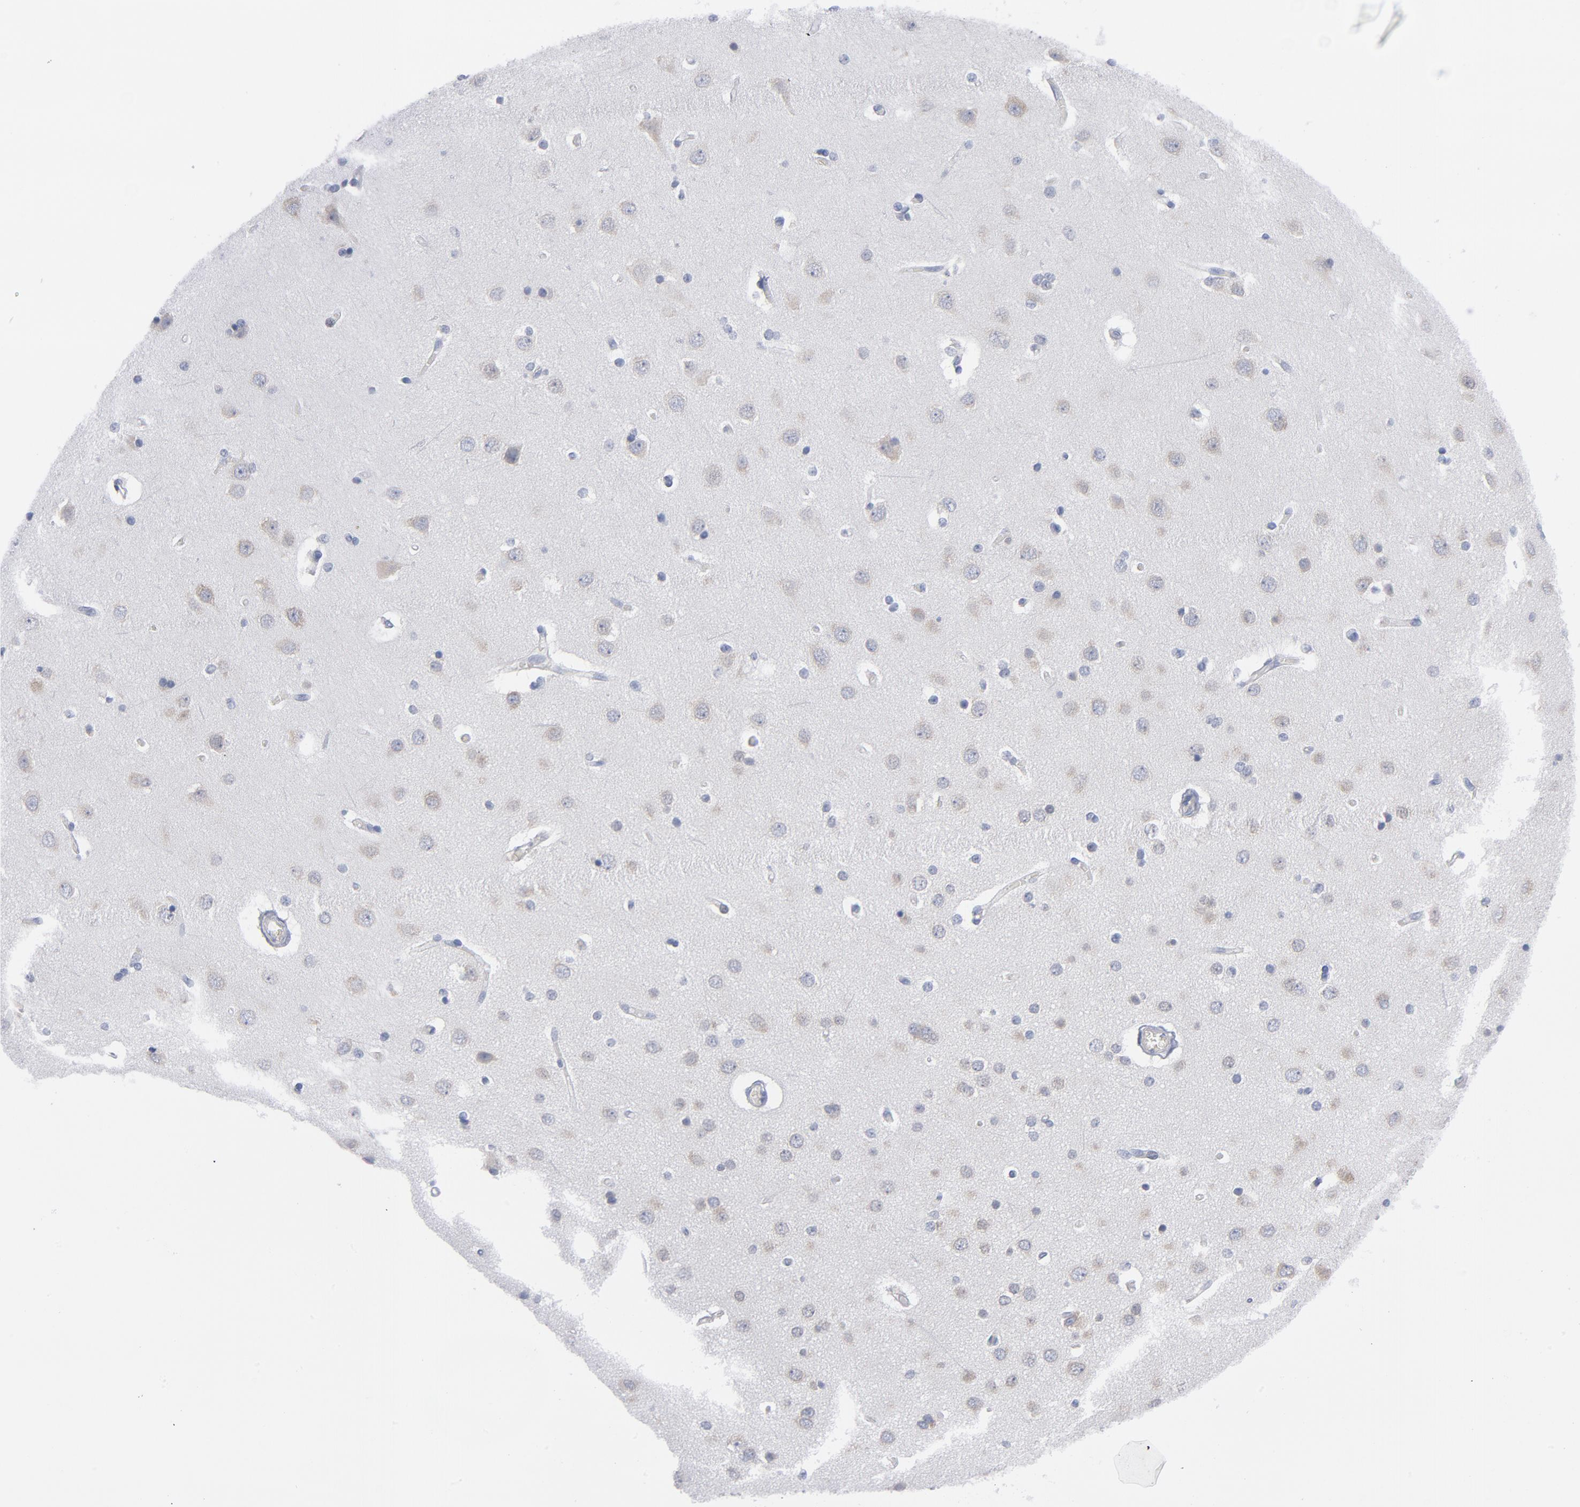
{"staining": {"intensity": "negative", "quantity": "none", "location": "none"}, "tissue": "cerebral cortex", "cell_type": "Endothelial cells", "image_type": "normal", "snomed": [{"axis": "morphology", "description": "Normal tissue, NOS"}, {"axis": "topography", "description": "Cerebral cortex"}], "caption": "The image displays no significant expression in endothelial cells of cerebral cortex. Brightfield microscopy of IHC stained with DAB (3,3'-diaminobenzidine) (brown) and hematoxylin (blue), captured at high magnification.", "gene": "CD86", "patient": {"sex": "female", "age": 54}}